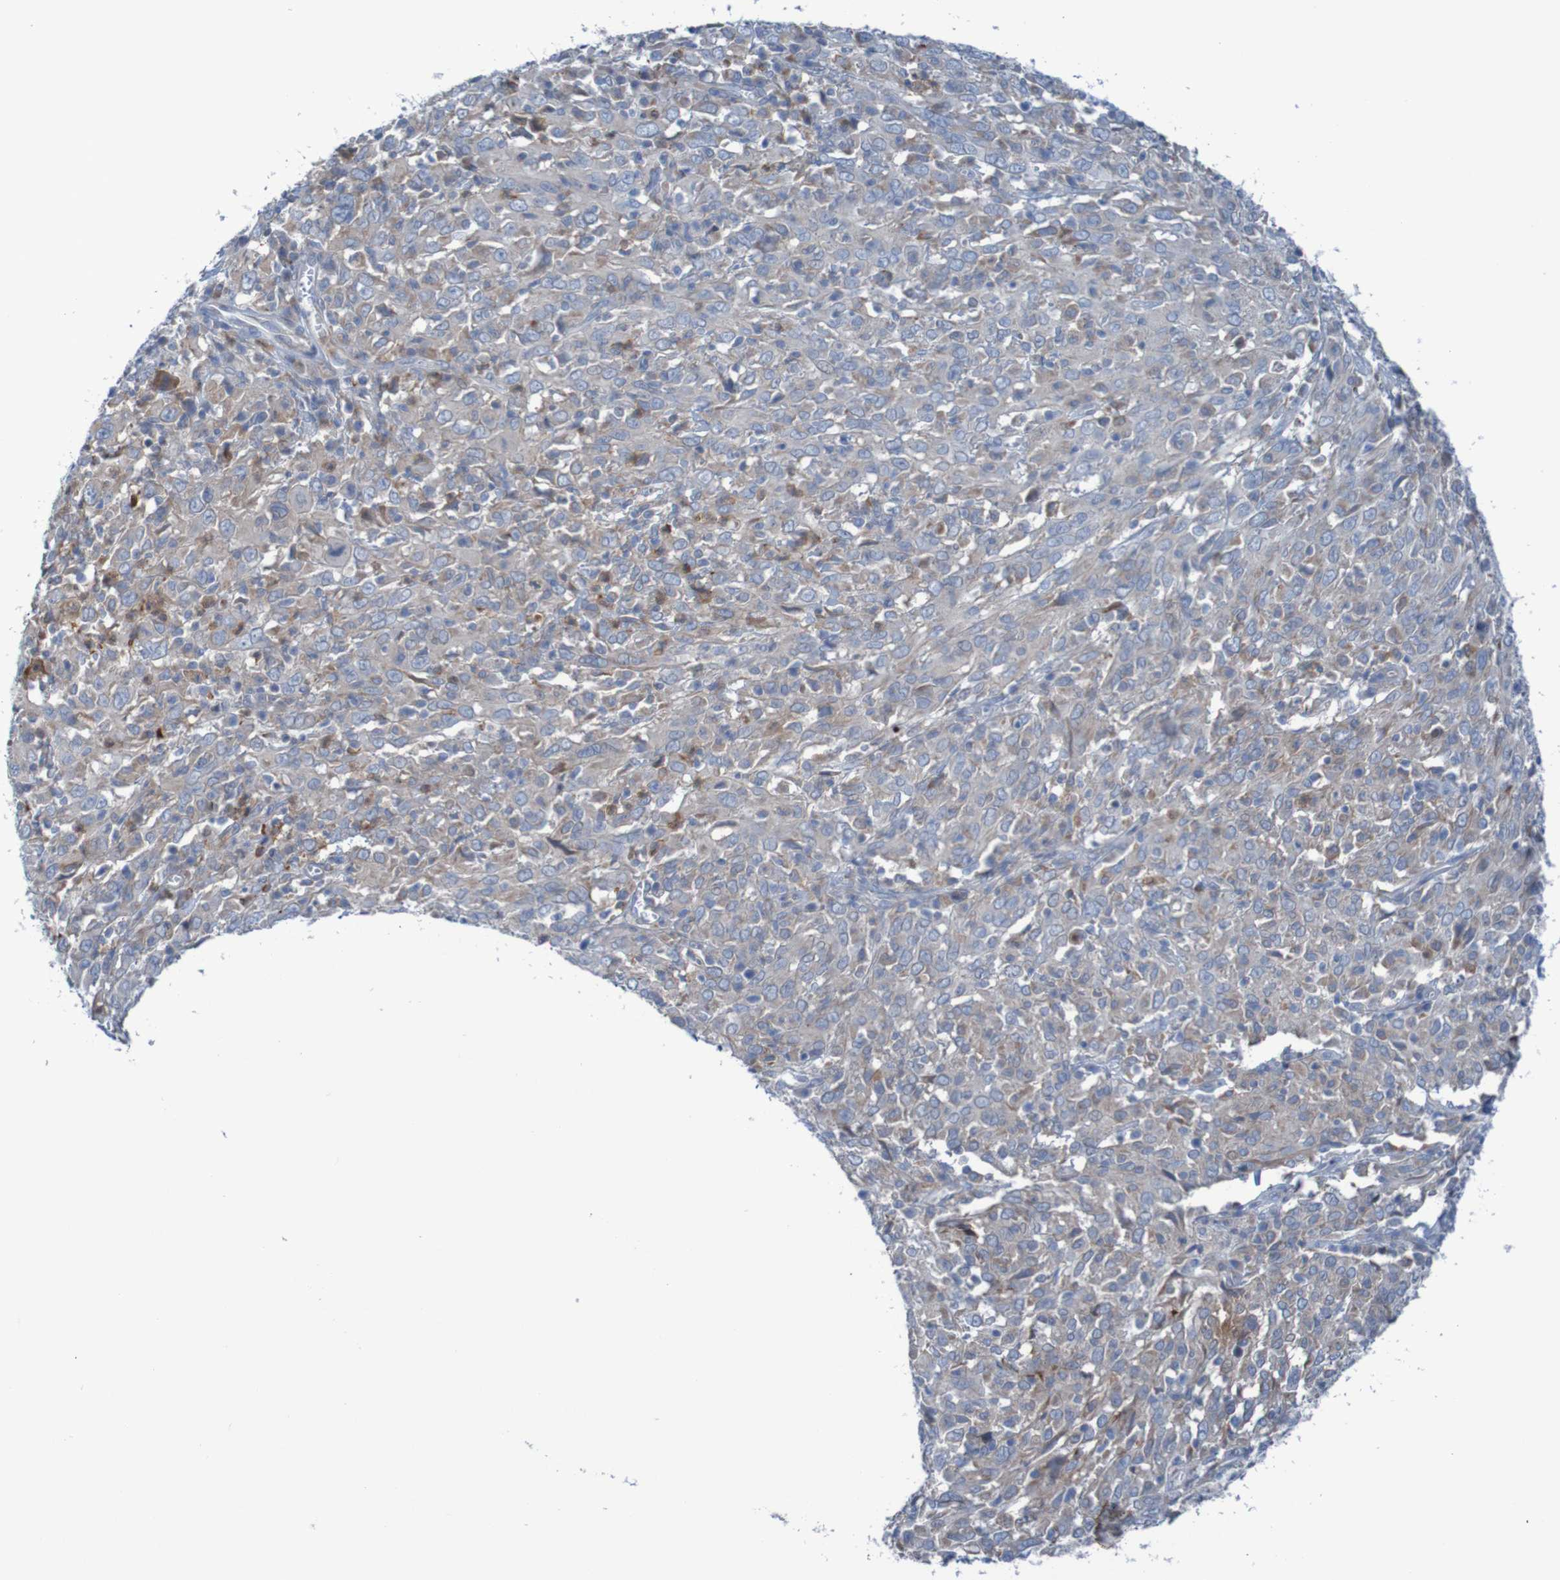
{"staining": {"intensity": "weak", "quantity": "25%-75%", "location": "cytoplasmic/membranous"}, "tissue": "cervical cancer", "cell_type": "Tumor cells", "image_type": "cancer", "snomed": [{"axis": "morphology", "description": "Squamous cell carcinoma, NOS"}, {"axis": "topography", "description": "Cervix"}], "caption": "This is a histology image of immunohistochemistry (IHC) staining of cervical squamous cell carcinoma, which shows weak staining in the cytoplasmic/membranous of tumor cells.", "gene": "ANGPT4", "patient": {"sex": "female", "age": 46}}